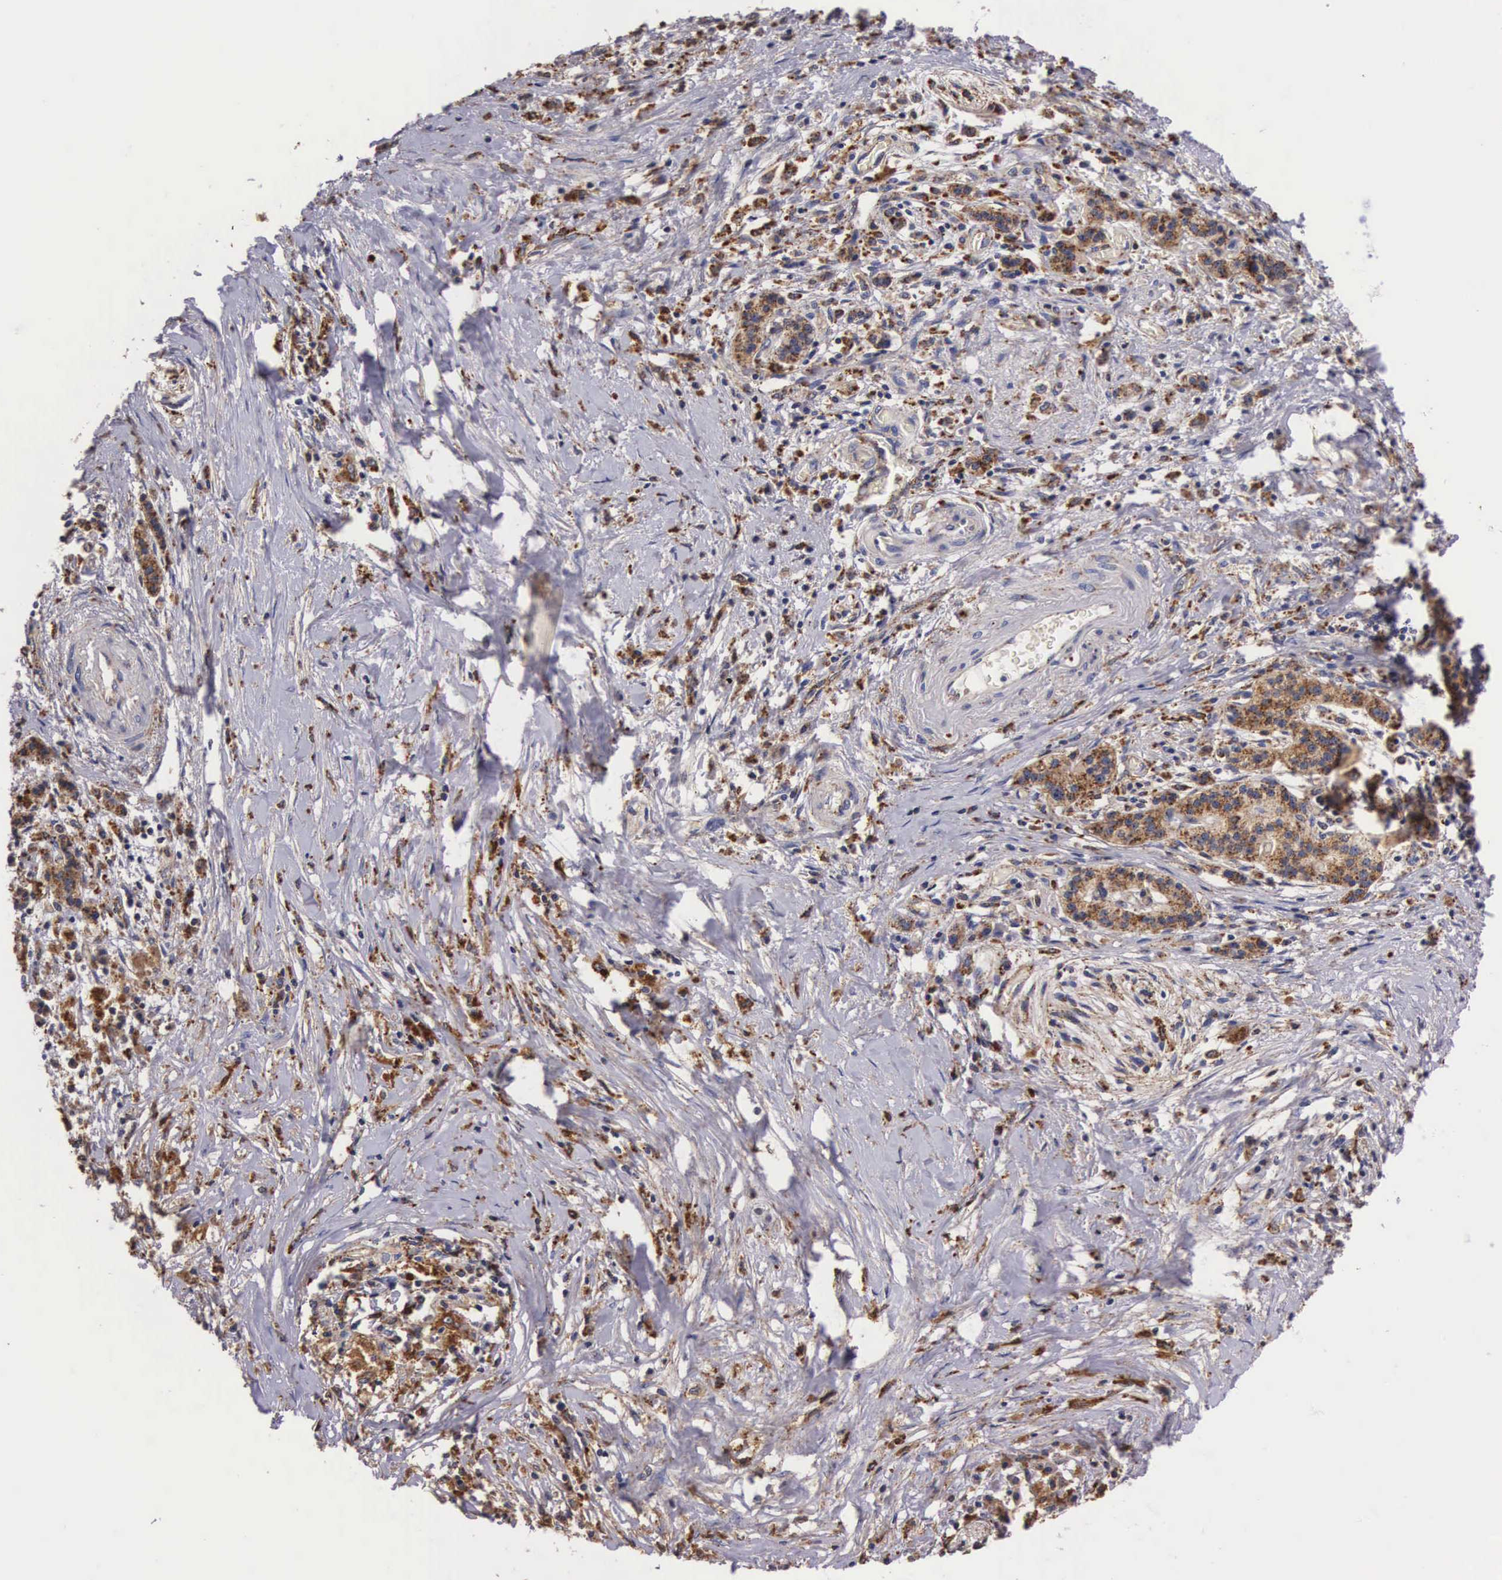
{"staining": {"intensity": "moderate", "quantity": ">75%", "location": "cytoplasmic/membranous"}, "tissue": "pancreatic cancer", "cell_type": "Tumor cells", "image_type": "cancer", "snomed": [{"axis": "morphology", "description": "Adenocarcinoma, NOS"}, {"axis": "topography", "description": "Pancreas"}], "caption": "Immunohistochemical staining of adenocarcinoma (pancreatic) reveals medium levels of moderate cytoplasmic/membranous protein staining in approximately >75% of tumor cells.", "gene": "NAGA", "patient": {"sex": "female", "age": 64}}